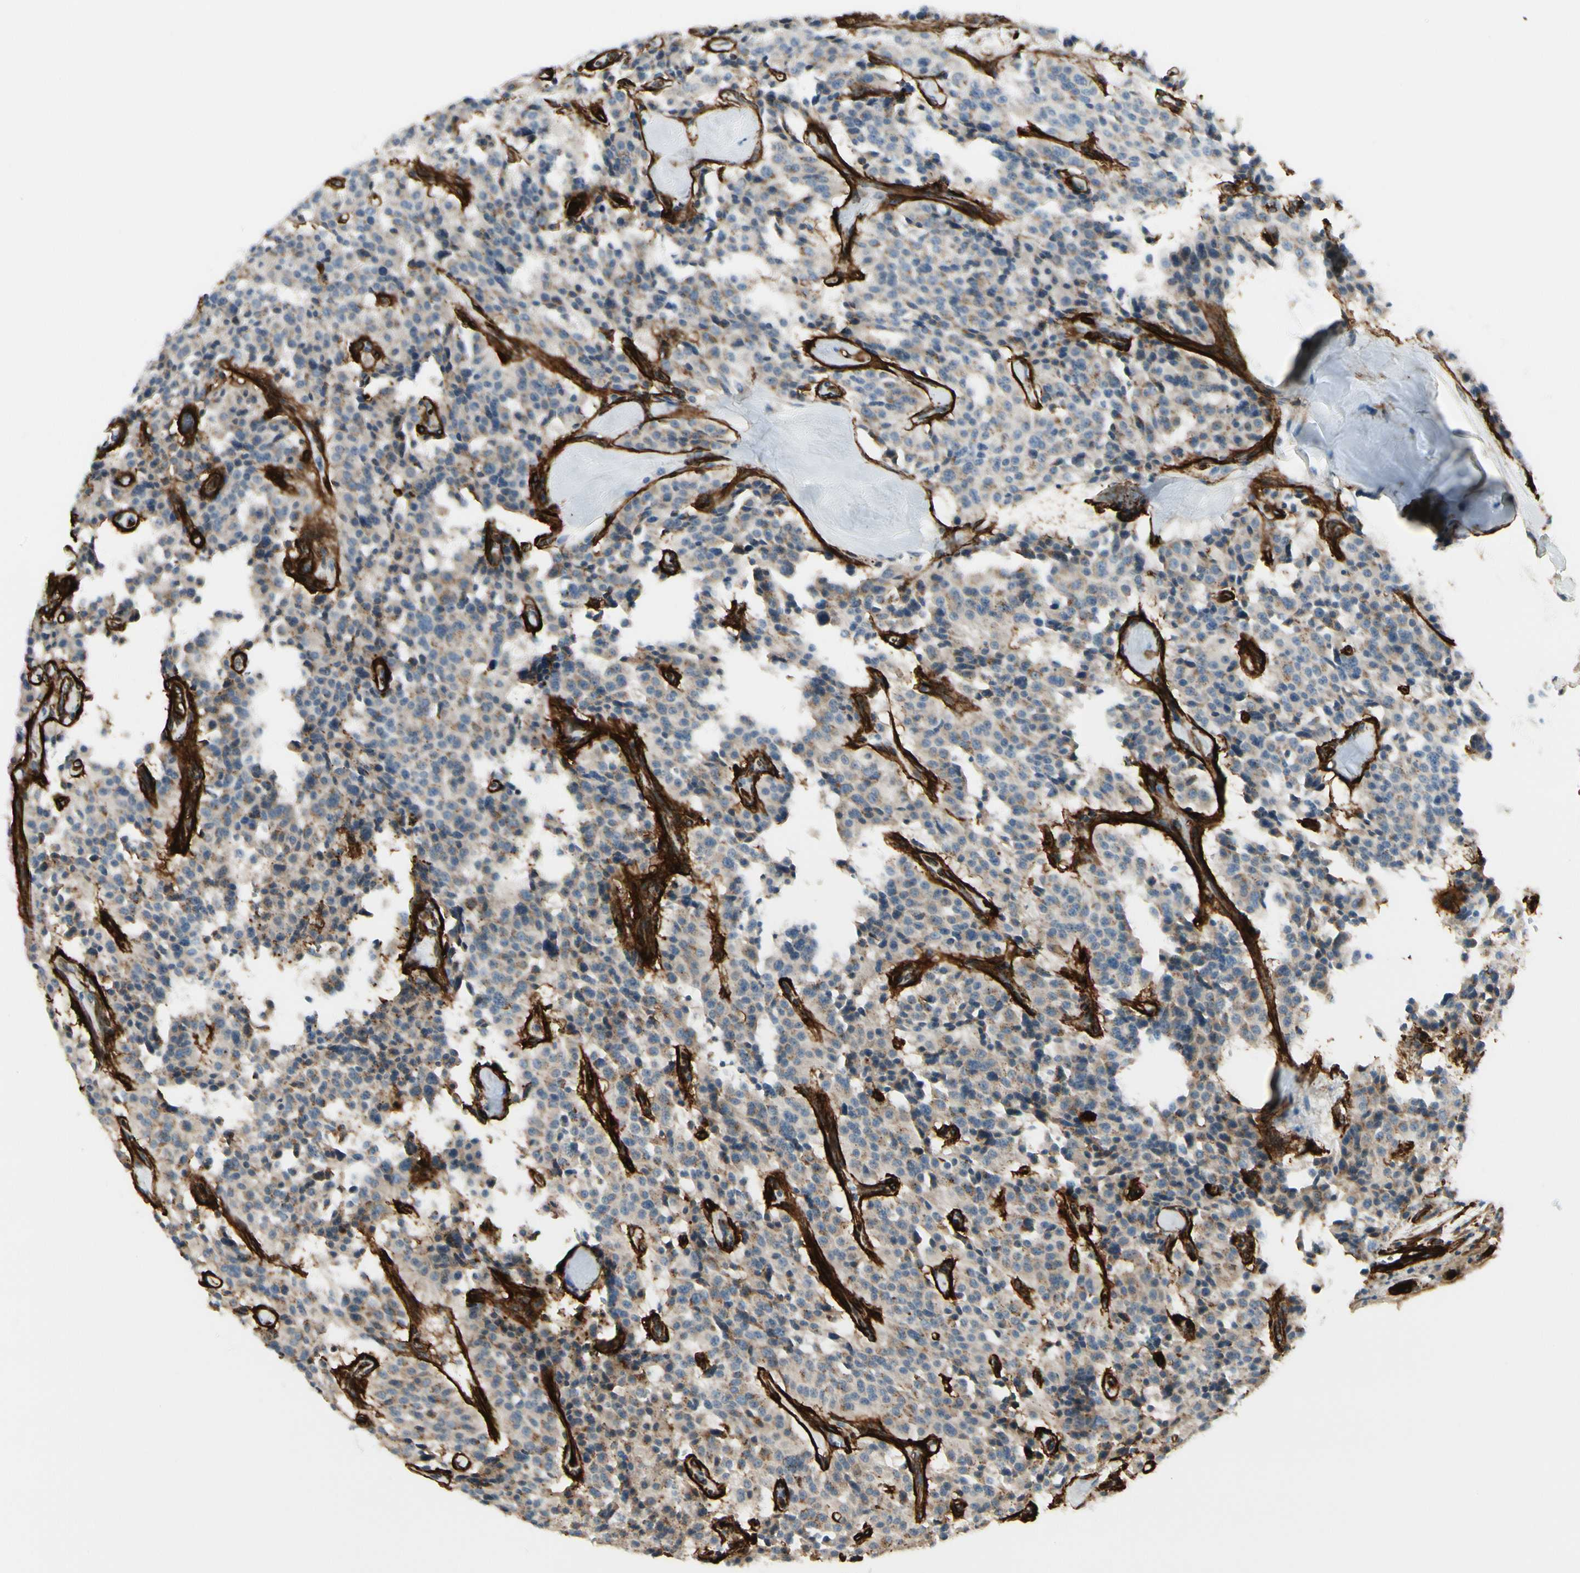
{"staining": {"intensity": "weak", "quantity": "25%-75%", "location": "cytoplasmic/membranous"}, "tissue": "carcinoid", "cell_type": "Tumor cells", "image_type": "cancer", "snomed": [{"axis": "morphology", "description": "Carcinoid, malignant, NOS"}, {"axis": "topography", "description": "Lung"}], "caption": "Carcinoid (malignant) tissue reveals weak cytoplasmic/membranous positivity in about 25%-75% of tumor cells, visualized by immunohistochemistry.", "gene": "MCAM", "patient": {"sex": "male", "age": 30}}